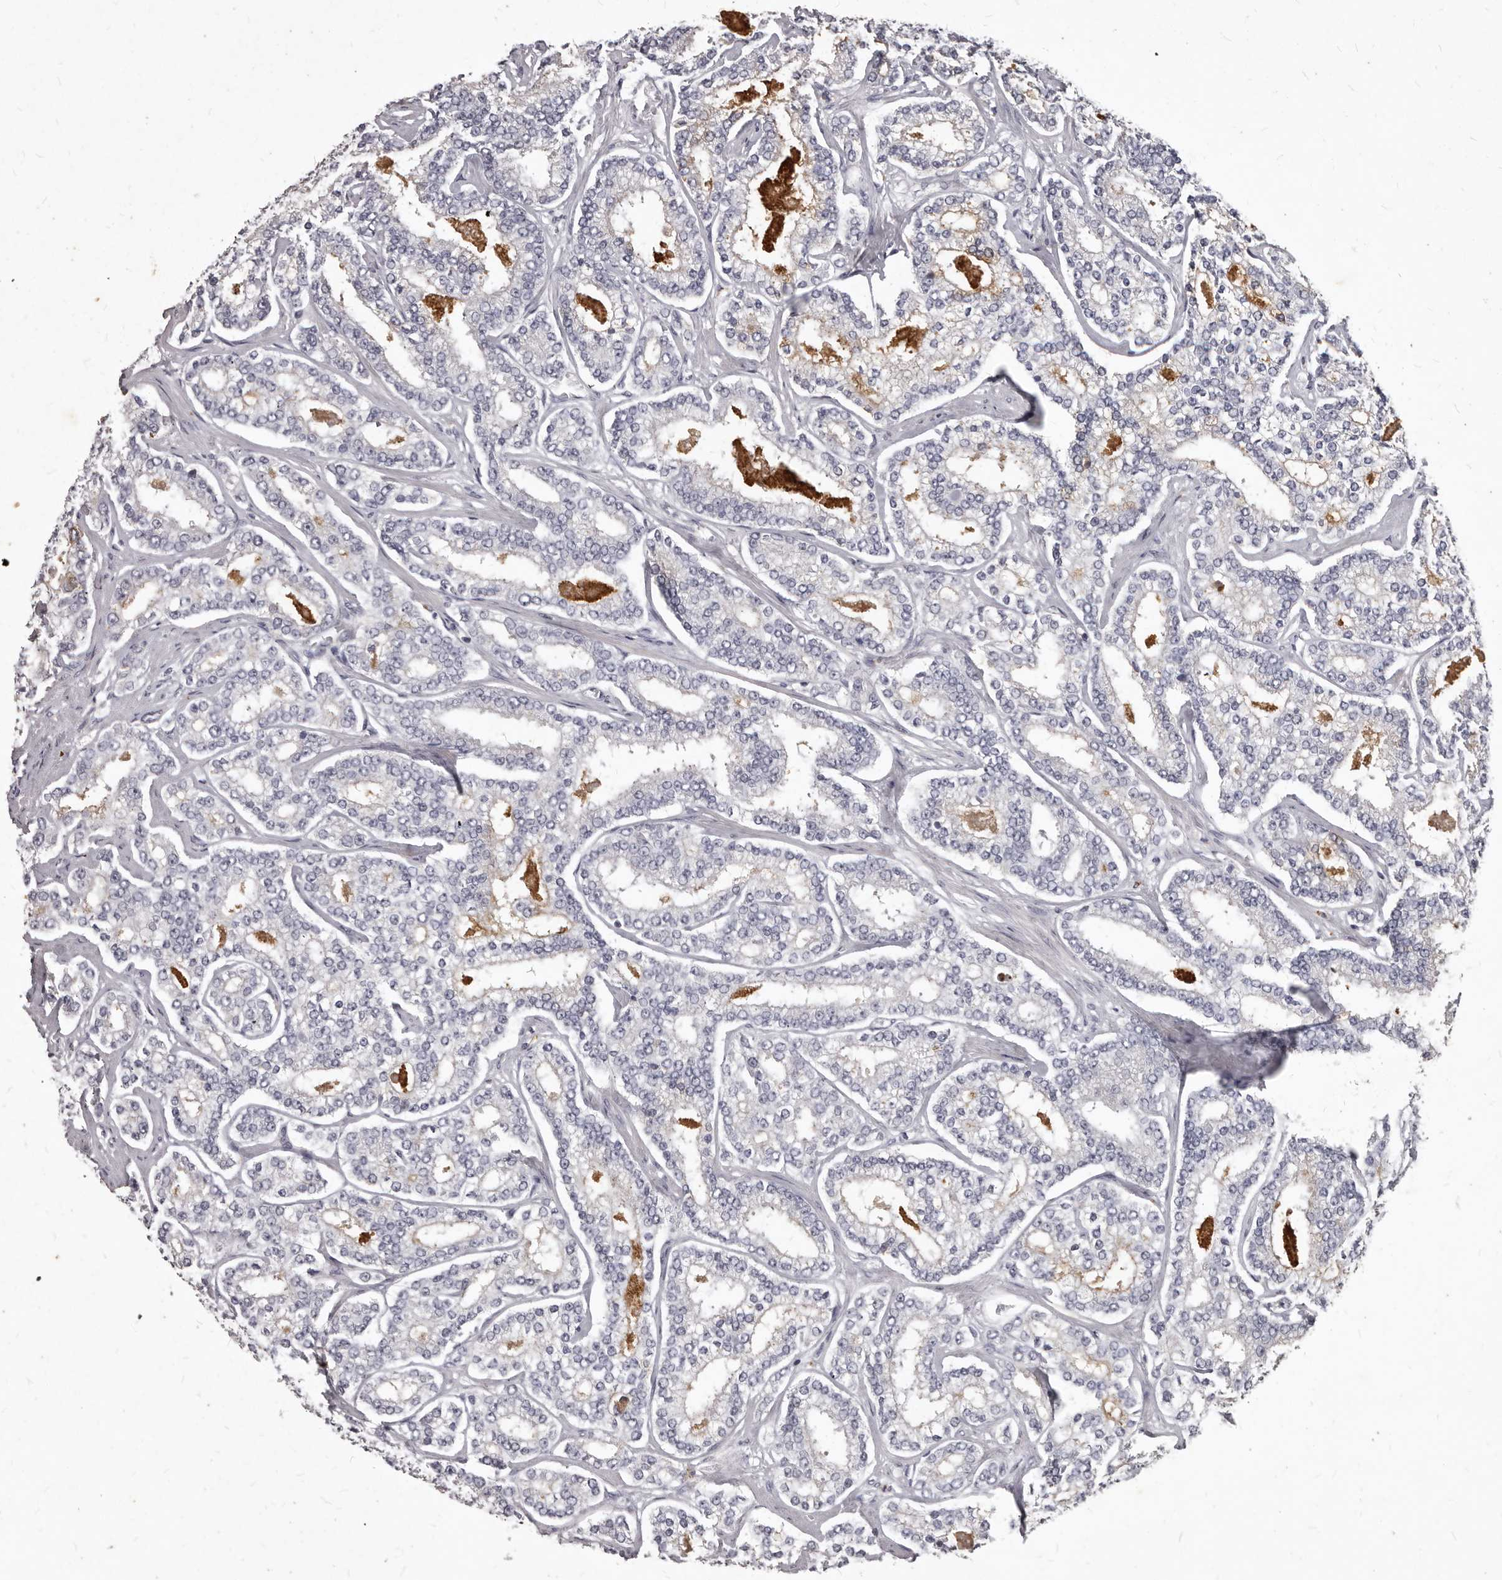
{"staining": {"intensity": "weak", "quantity": "<25%", "location": "cytoplasmic/membranous"}, "tissue": "prostate cancer", "cell_type": "Tumor cells", "image_type": "cancer", "snomed": [{"axis": "morphology", "description": "Normal tissue, NOS"}, {"axis": "morphology", "description": "Adenocarcinoma, High grade"}, {"axis": "topography", "description": "Prostate"}], "caption": "High power microscopy histopathology image of an immunohistochemistry (IHC) micrograph of prostate cancer, revealing no significant expression in tumor cells.", "gene": "GPRC5C", "patient": {"sex": "male", "age": 83}}